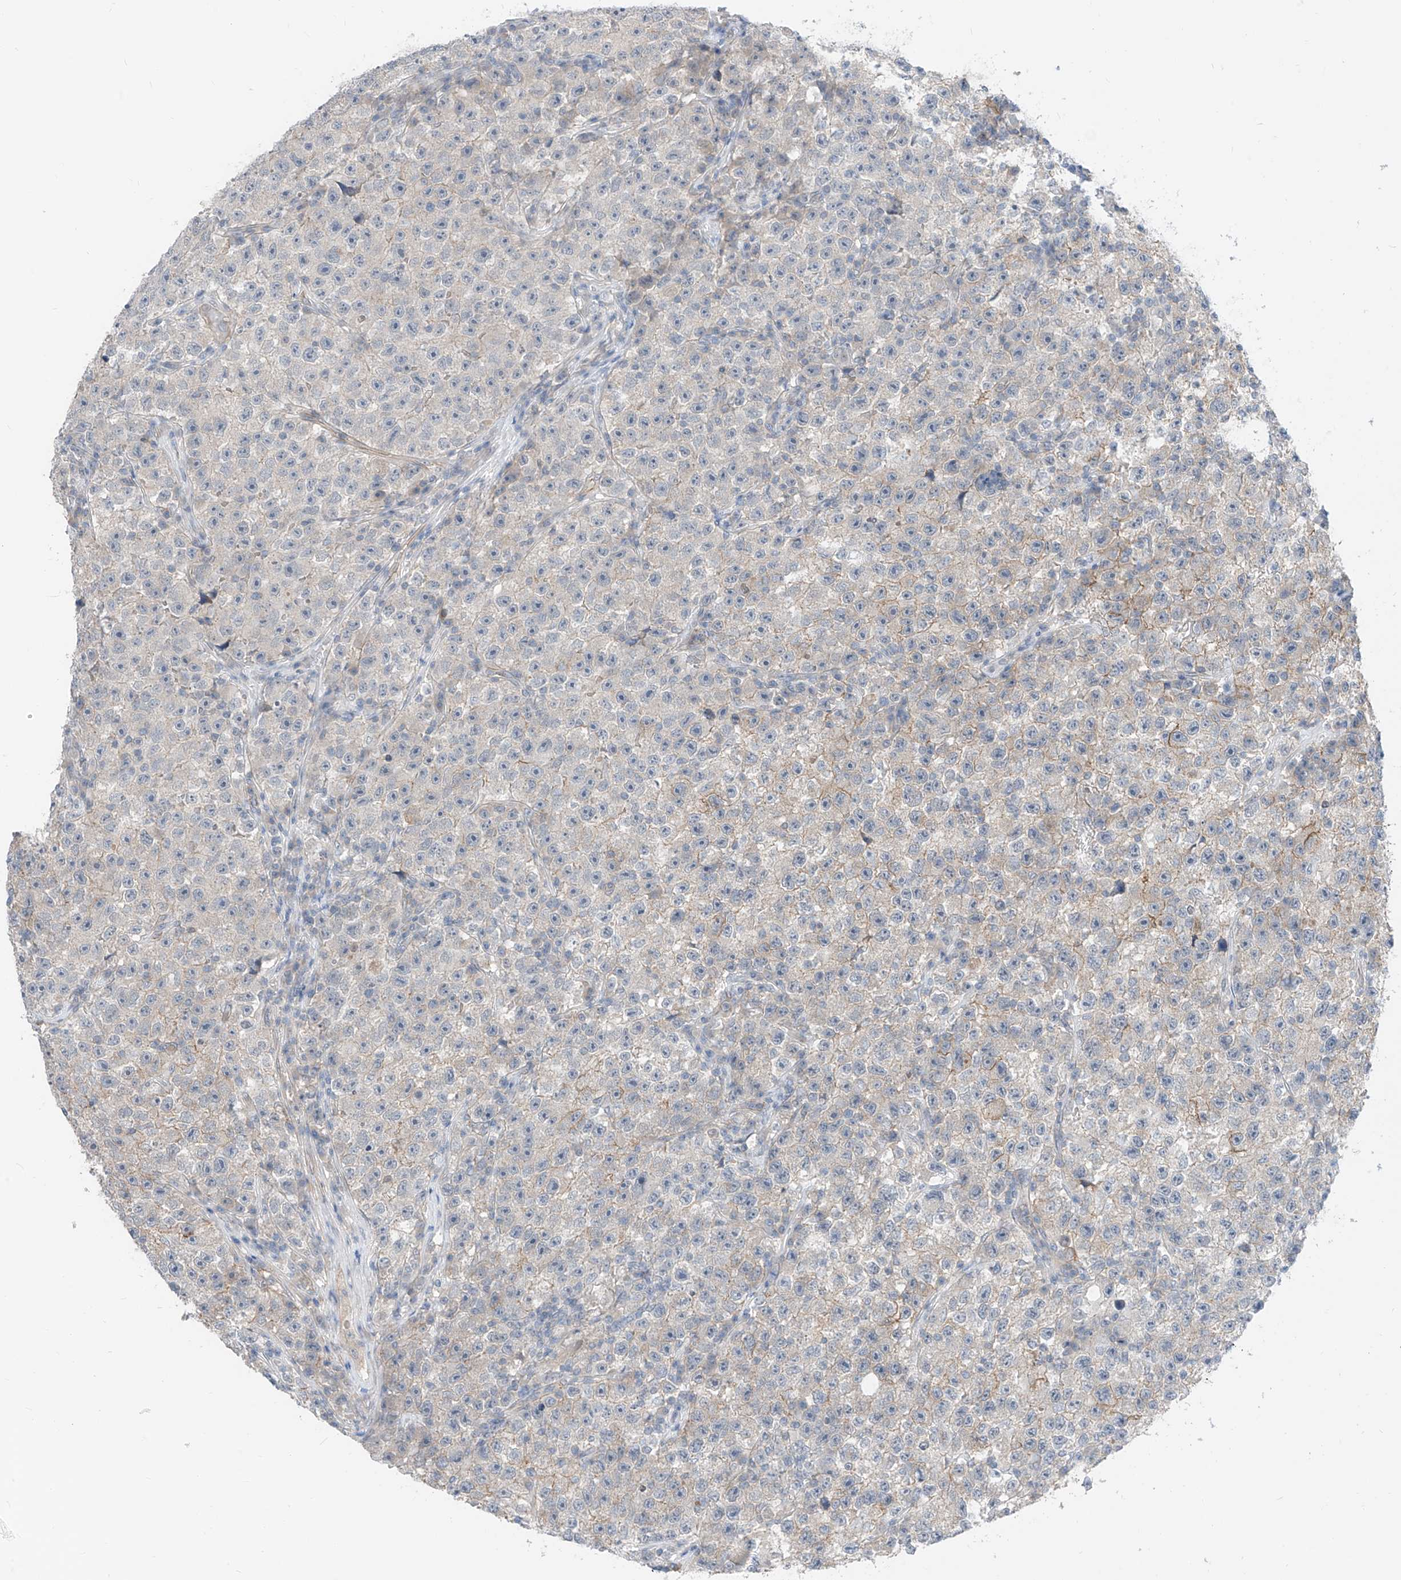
{"staining": {"intensity": "negative", "quantity": "none", "location": "none"}, "tissue": "testis cancer", "cell_type": "Tumor cells", "image_type": "cancer", "snomed": [{"axis": "morphology", "description": "Seminoma, NOS"}, {"axis": "topography", "description": "Testis"}], "caption": "This photomicrograph is of testis cancer (seminoma) stained with IHC to label a protein in brown with the nuclei are counter-stained blue. There is no positivity in tumor cells. (DAB (3,3'-diaminobenzidine) IHC, high magnification).", "gene": "ABLIM2", "patient": {"sex": "male", "age": 22}}